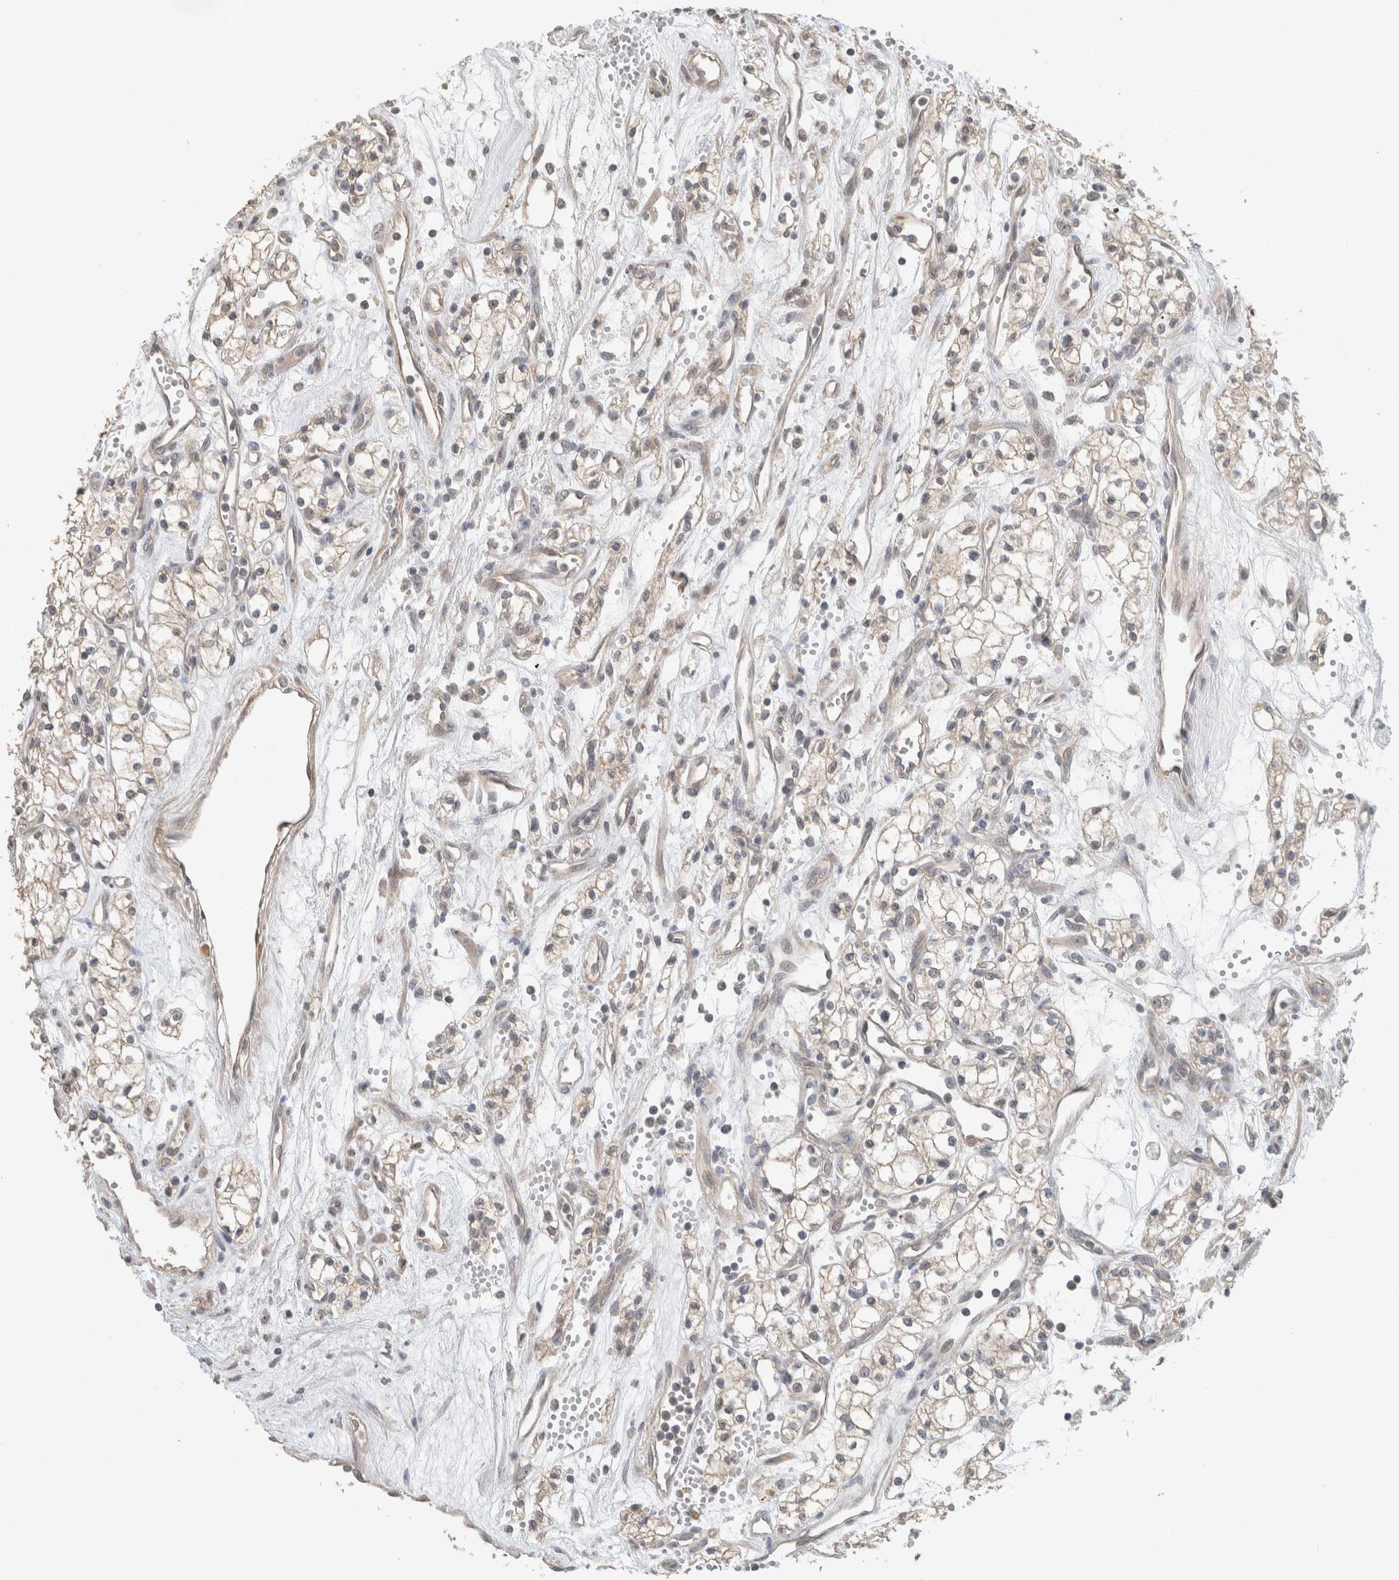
{"staining": {"intensity": "negative", "quantity": "none", "location": "none"}, "tissue": "renal cancer", "cell_type": "Tumor cells", "image_type": "cancer", "snomed": [{"axis": "morphology", "description": "Adenocarcinoma, NOS"}, {"axis": "topography", "description": "Kidney"}], "caption": "Adenocarcinoma (renal) was stained to show a protein in brown. There is no significant positivity in tumor cells.", "gene": "ERCC6L2", "patient": {"sex": "male", "age": 59}}